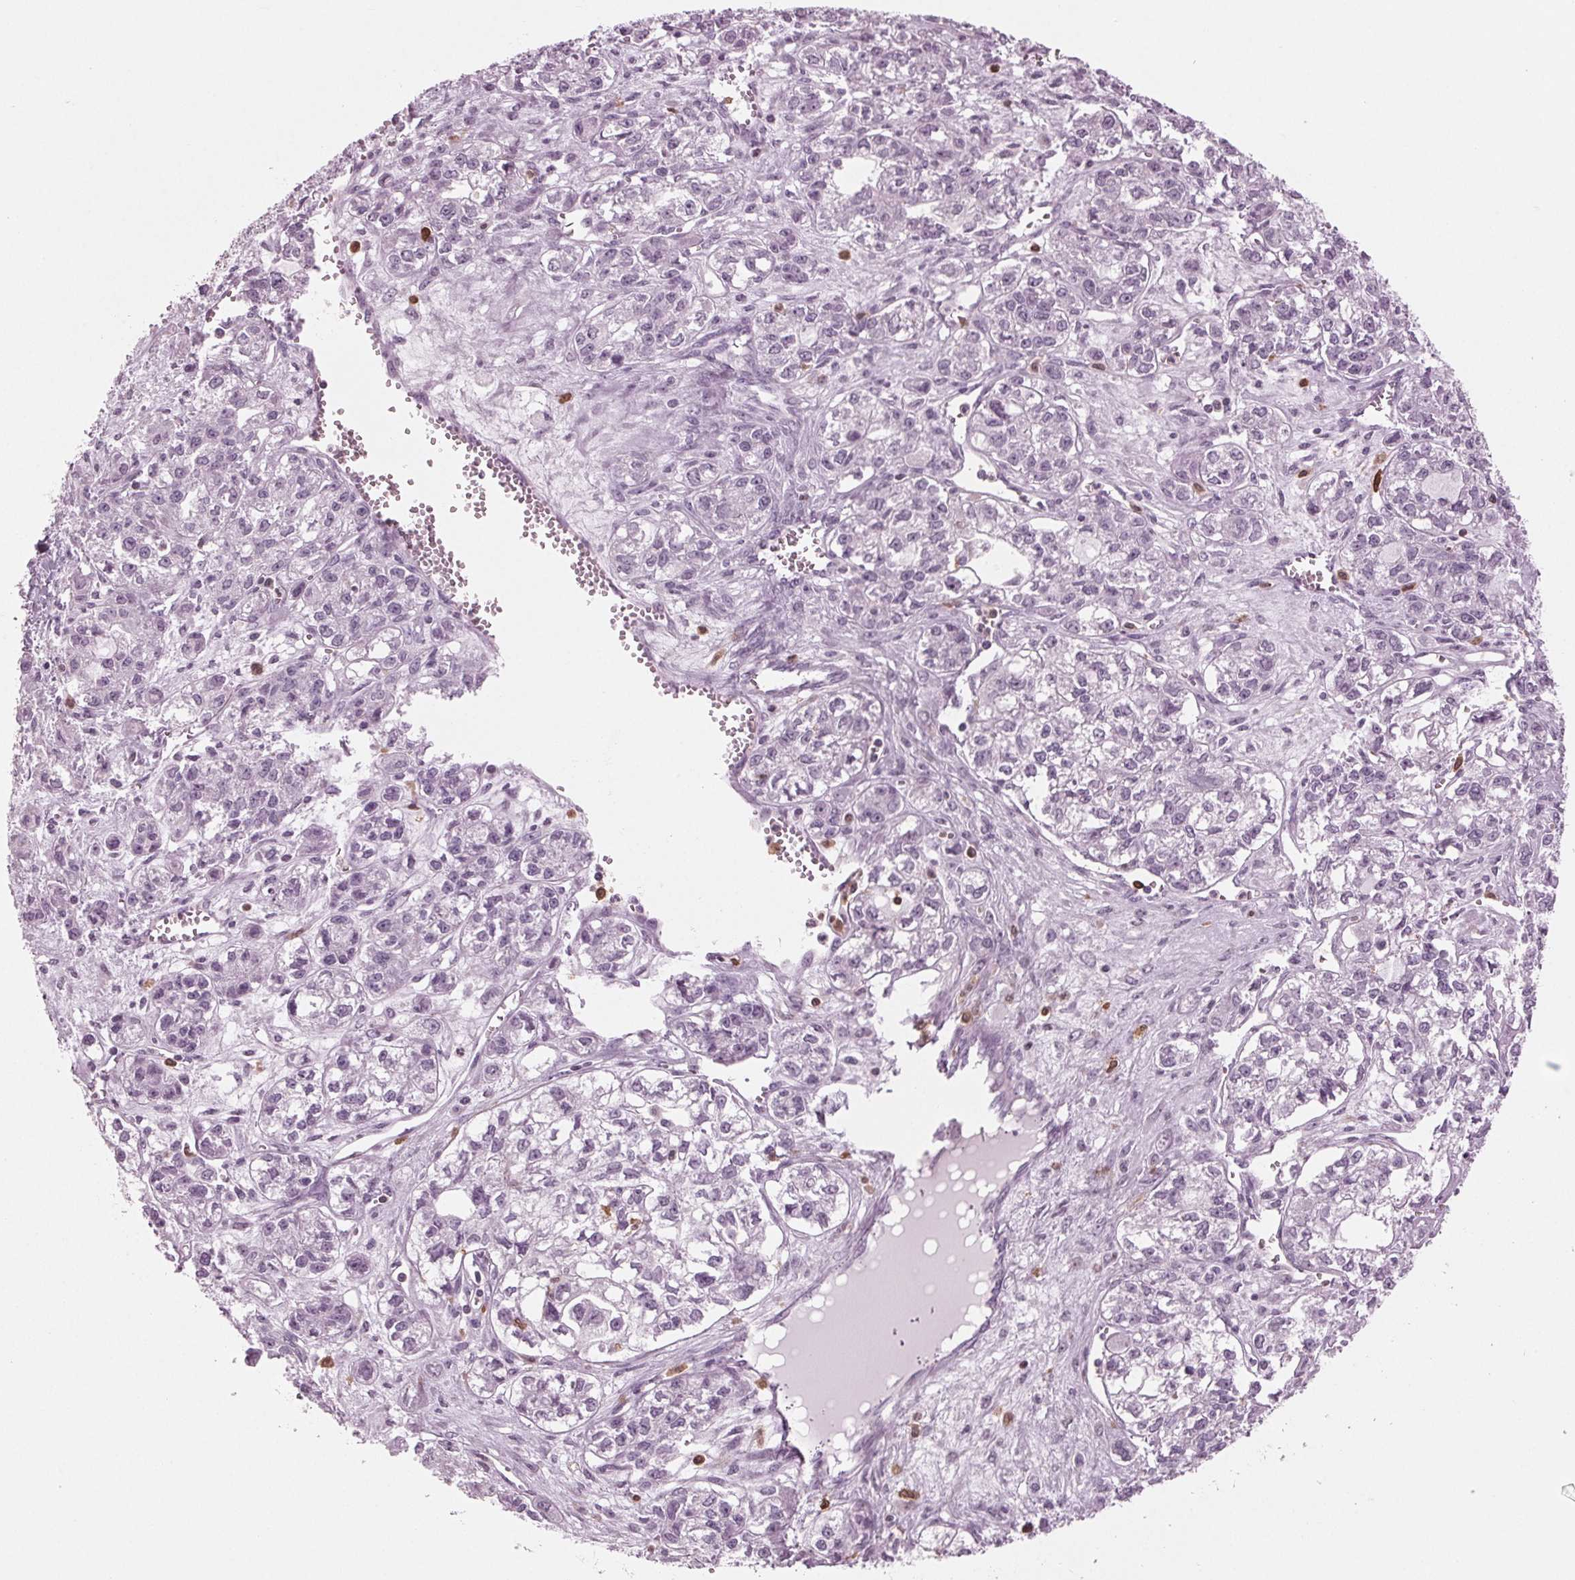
{"staining": {"intensity": "negative", "quantity": "none", "location": "none"}, "tissue": "ovarian cancer", "cell_type": "Tumor cells", "image_type": "cancer", "snomed": [{"axis": "morphology", "description": "Carcinoma, endometroid"}, {"axis": "topography", "description": "Ovary"}], "caption": "Immunohistochemistry image of neoplastic tissue: human endometroid carcinoma (ovarian) stained with DAB (3,3'-diaminobenzidine) displays no significant protein expression in tumor cells.", "gene": "BTLA", "patient": {"sex": "female", "age": 64}}